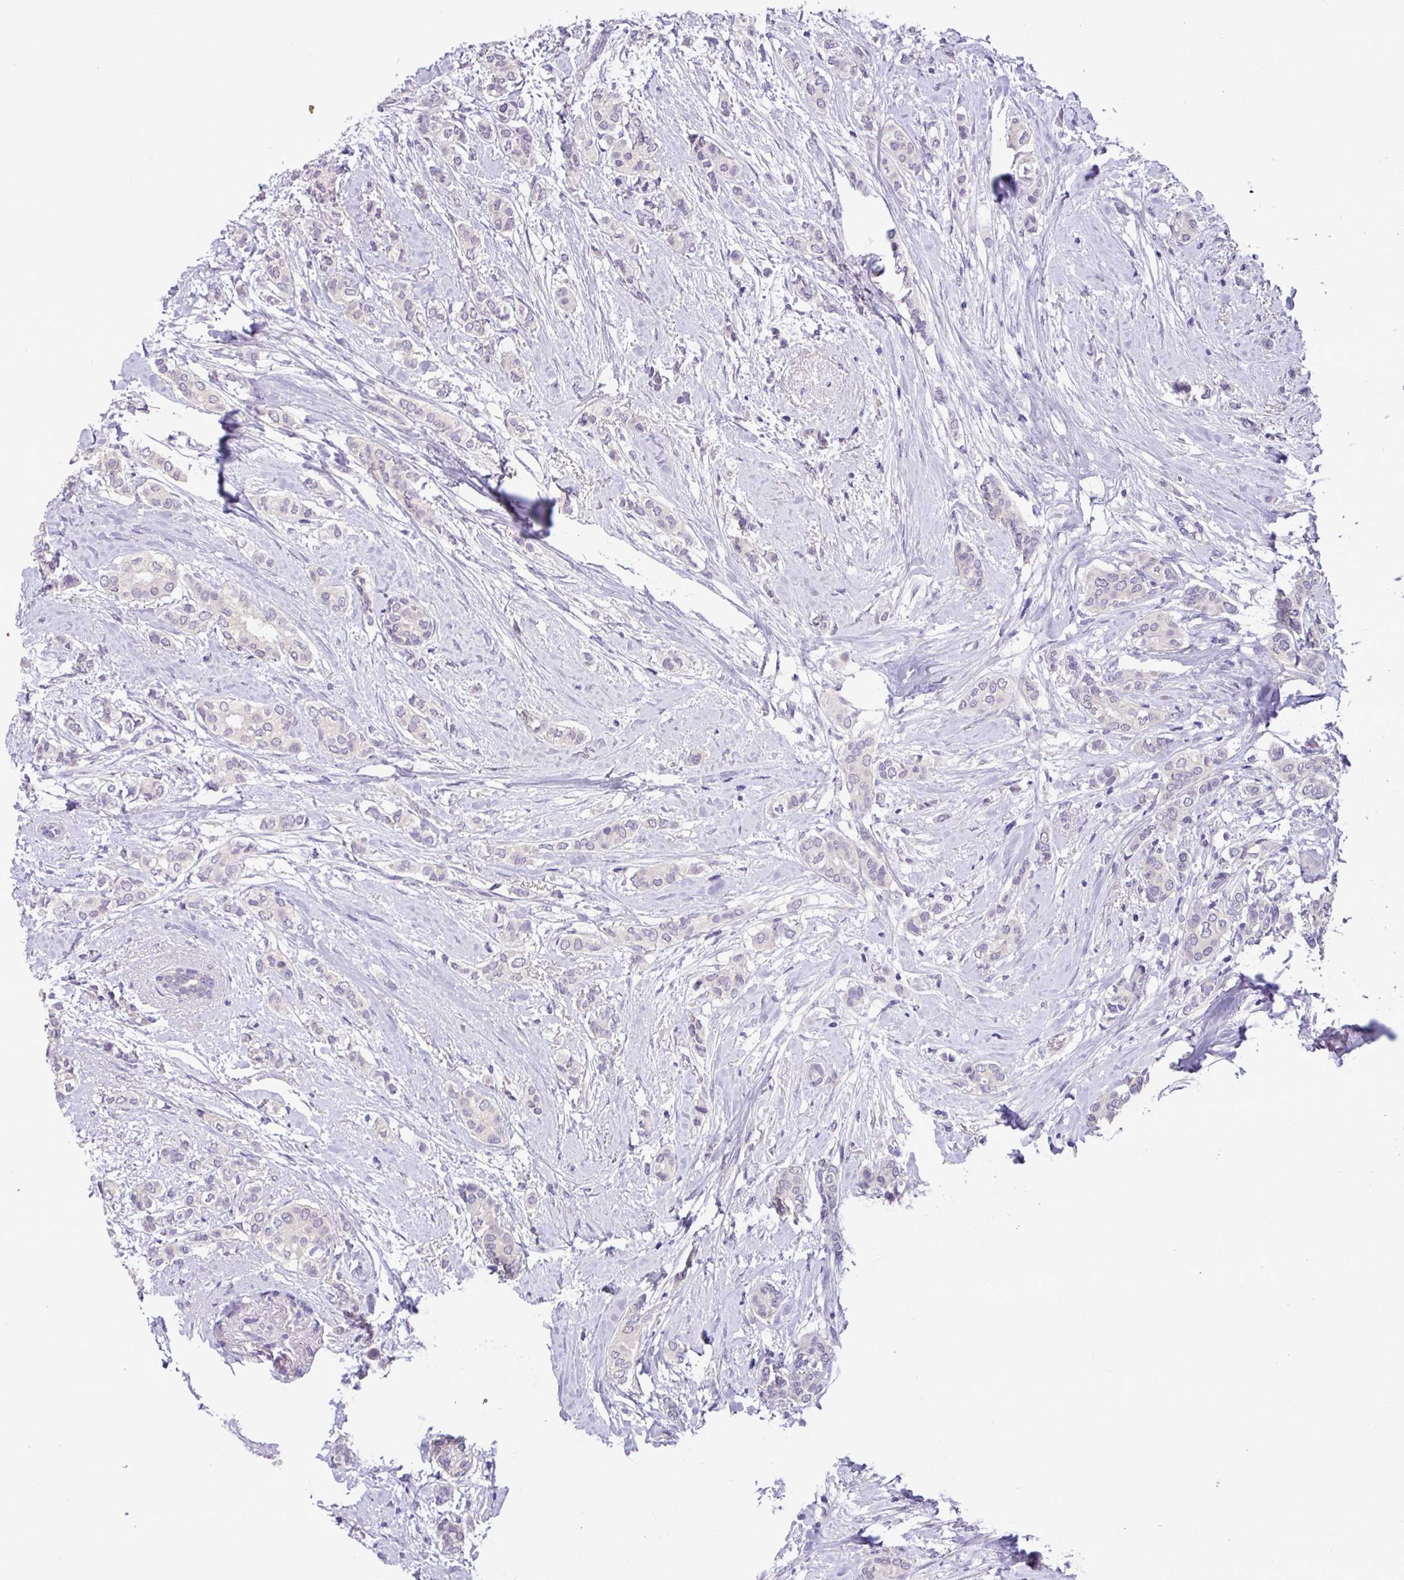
{"staining": {"intensity": "negative", "quantity": "none", "location": "none"}, "tissue": "breast cancer", "cell_type": "Tumor cells", "image_type": "cancer", "snomed": [{"axis": "morphology", "description": "Duct carcinoma"}, {"axis": "topography", "description": "Breast"}], "caption": "Tumor cells are negative for protein expression in human breast intraductal carcinoma.", "gene": "PAX8", "patient": {"sex": "female", "age": 73}}